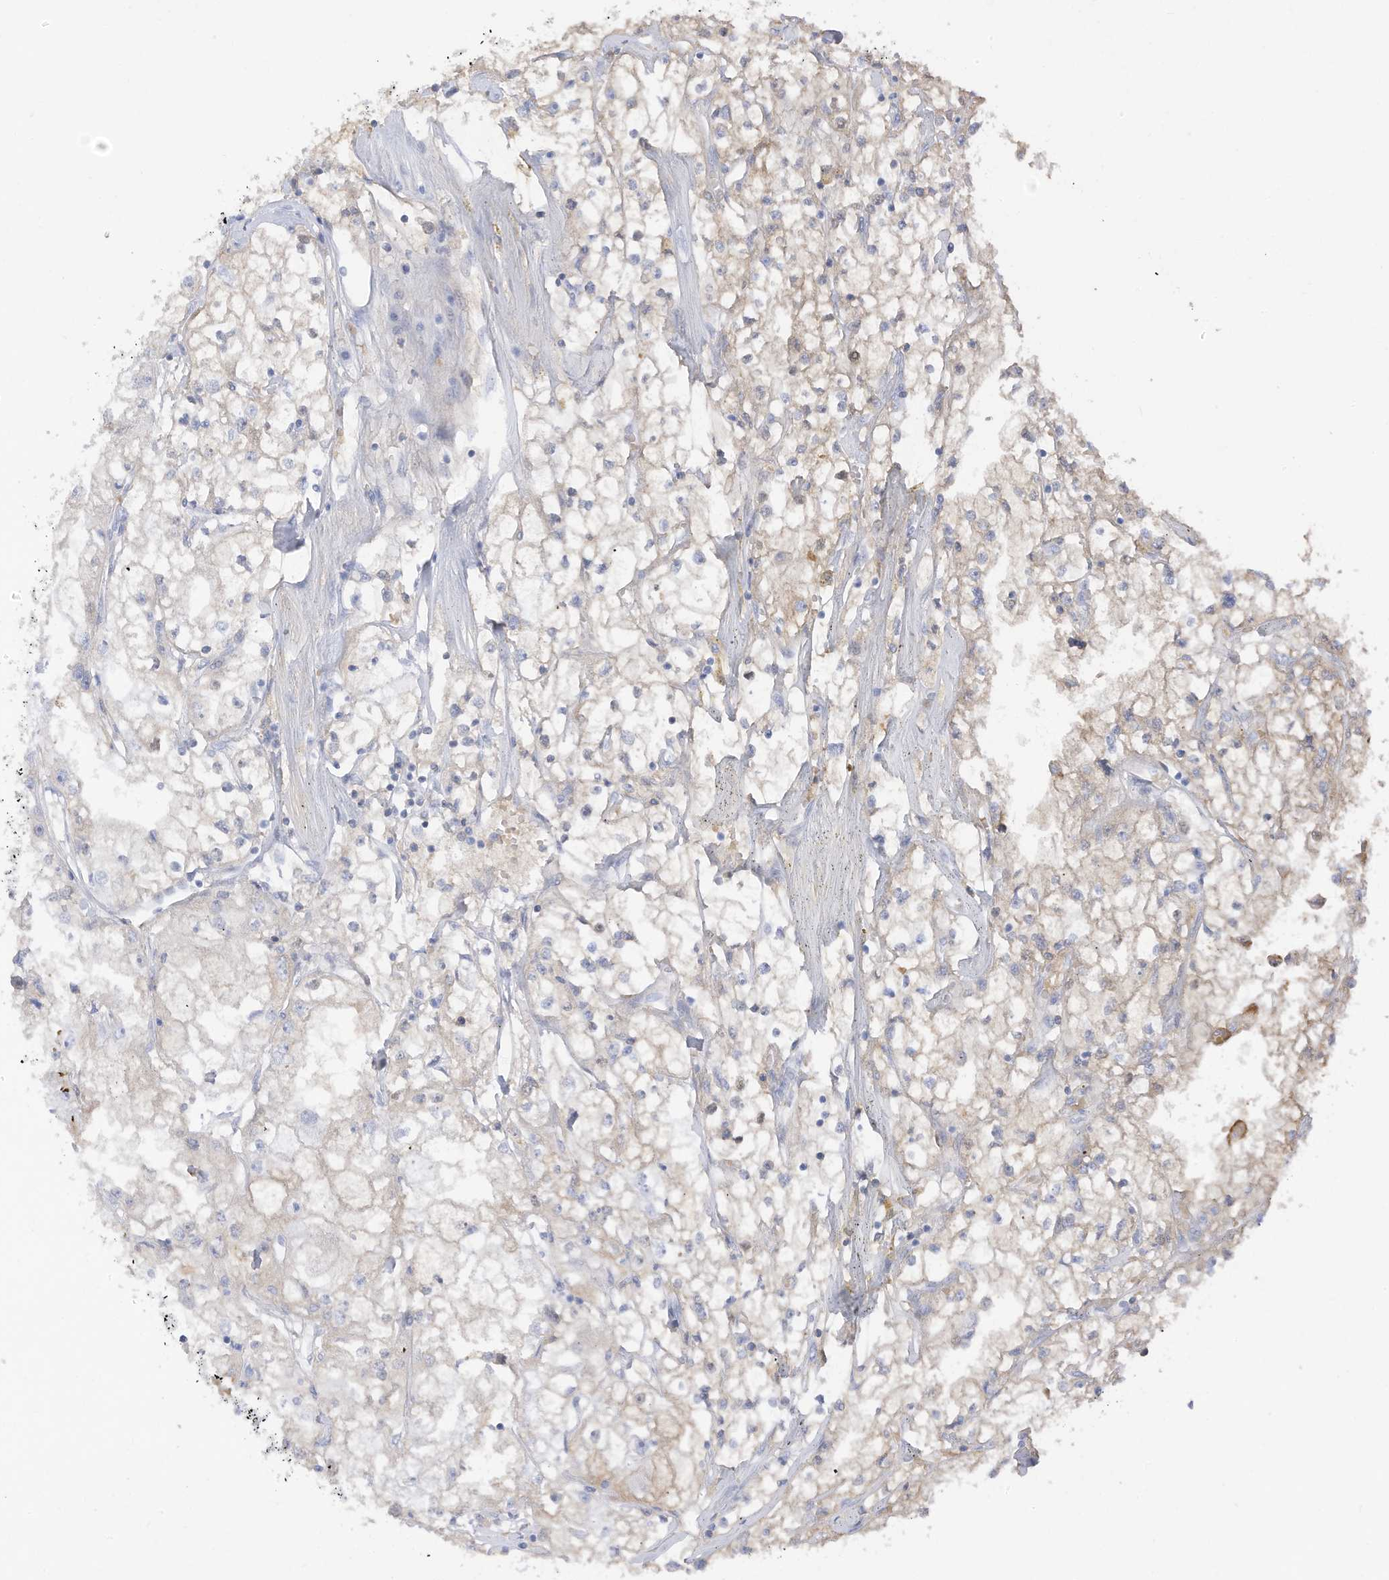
{"staining": {"intensity": "weak", "quantity": "25%-75%", "location": "cytoplasmic/membranous"}, "tissue": "renal cancer", "cell_type": "Tumor cells", "image_type": "cancer", "snomed": [{"axis": "morphology", "description": "Adenocarcinoma, NOS"}, {"axis": "topography", "description": "Kidney"}], "caption": "Tumor cells display weak cytoplasmic/membranous expression in about 25%-75% of cells in adenocarcinoma (renal).", "gene": "HSD17B13", "patient": {"sex": "male", "age": 56}}